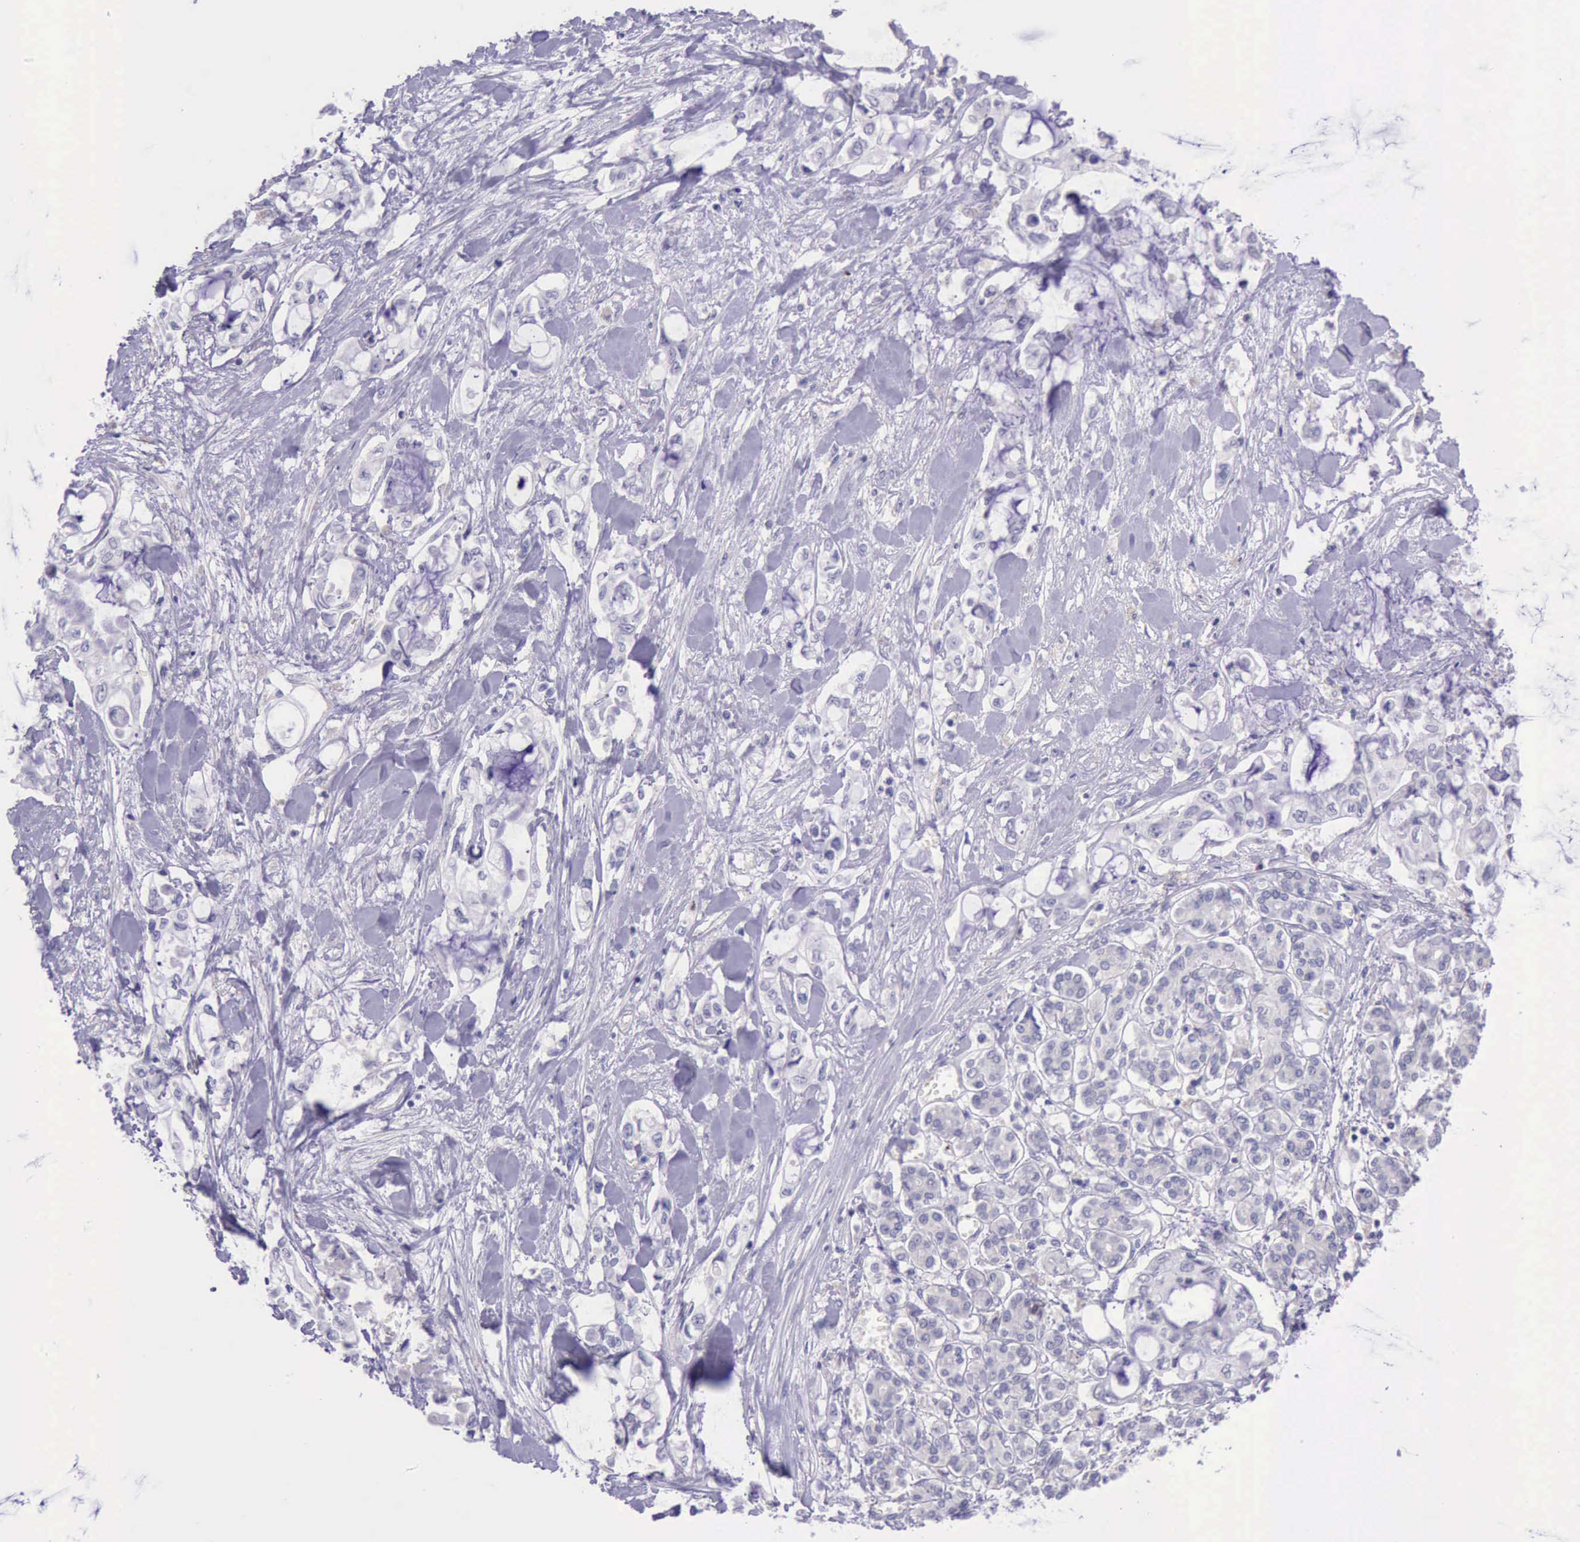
{"staining": {"intensity": "negative", "quantity": "none", "location": "none"}, "tissue": "pancreatic cancer", "cell_type": "Tumor cells", "image_type": "cancer", "snomed": [{"axis": "morphology", "description": "Adenocarcinoma, NOS"}, {"axis": "topography", "description": "Pancreas"}], "caption": "DAB immunohistochemical staining of human pancreatic cancer (adenocarcinoma) exhibits no significant positivity in tumor cells.", "gene": "PARP1", "patient": {"sex": "female", "age": 70}}